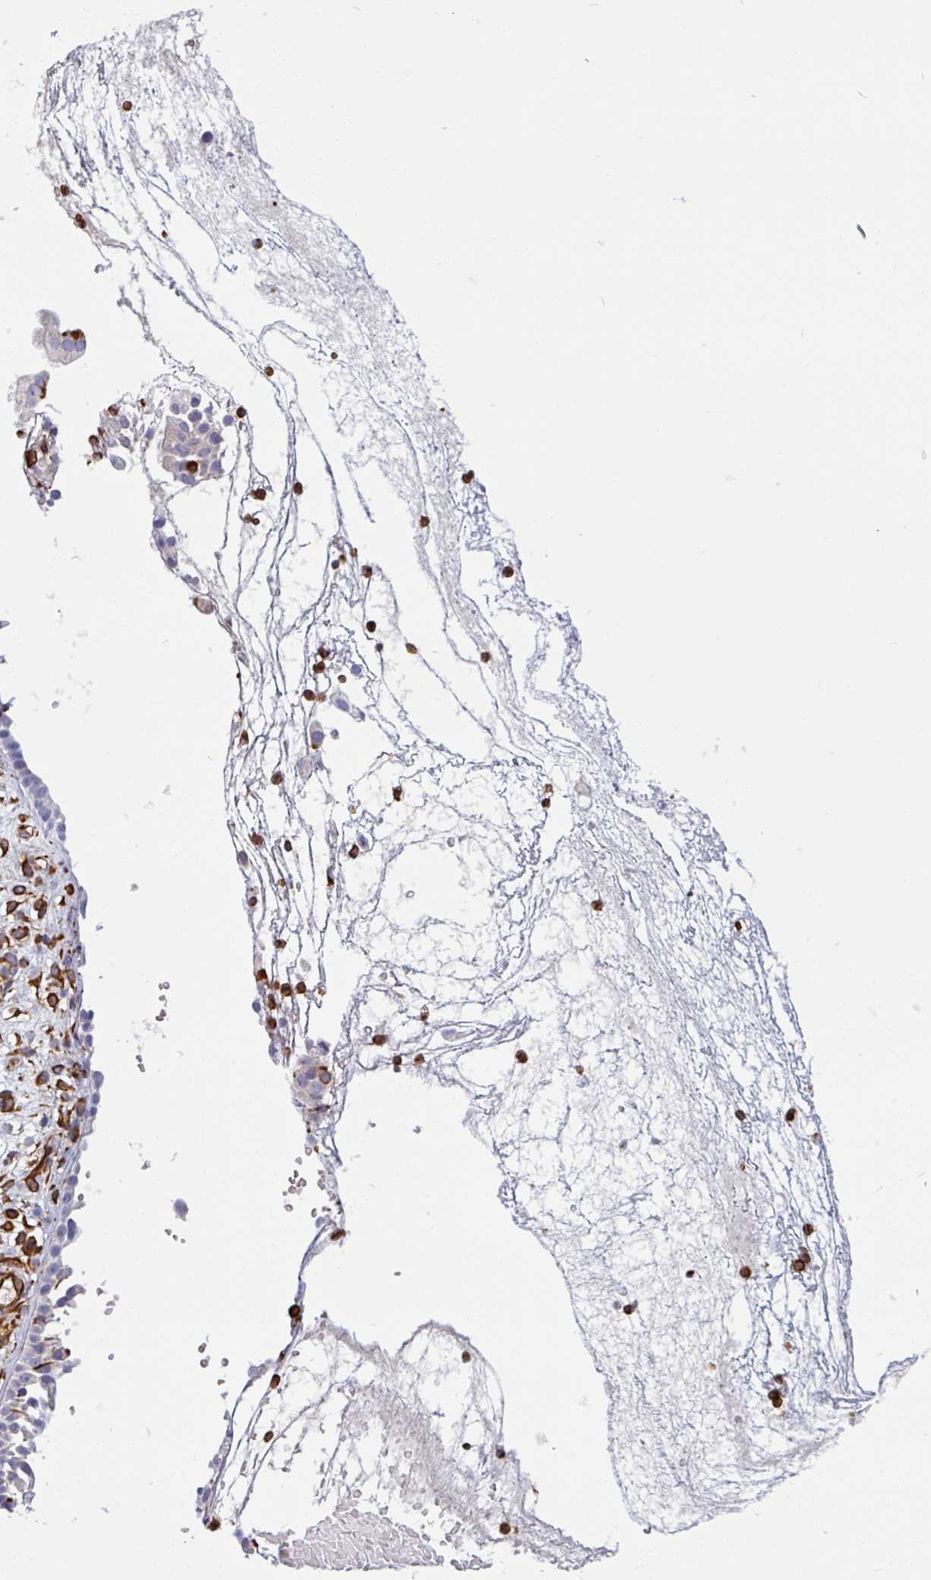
{"staining": {"intensity": "strong", "quantity": "<25%", "location": "cytoplasmic/membranous"}, "tissue": "nasopharynx", "cell_type": "Respiratory epithelial cells", "image_type": "normal", "snomed": [{"axis": "morphology", "description": "Normal tissue, NOS"}, {"axis": "morphology", "description": "Inflammation, NOS"}, {"axis": "topography", "description": "Nasopharynx"}], "caption": "An image of nasopharynx stained for a protein reveals strong cytoplasmic/membranous brown staining in respiratory epithelial cells.", "gene": "PPFIA1", "patient": {"sex": "male", "age": 54}}